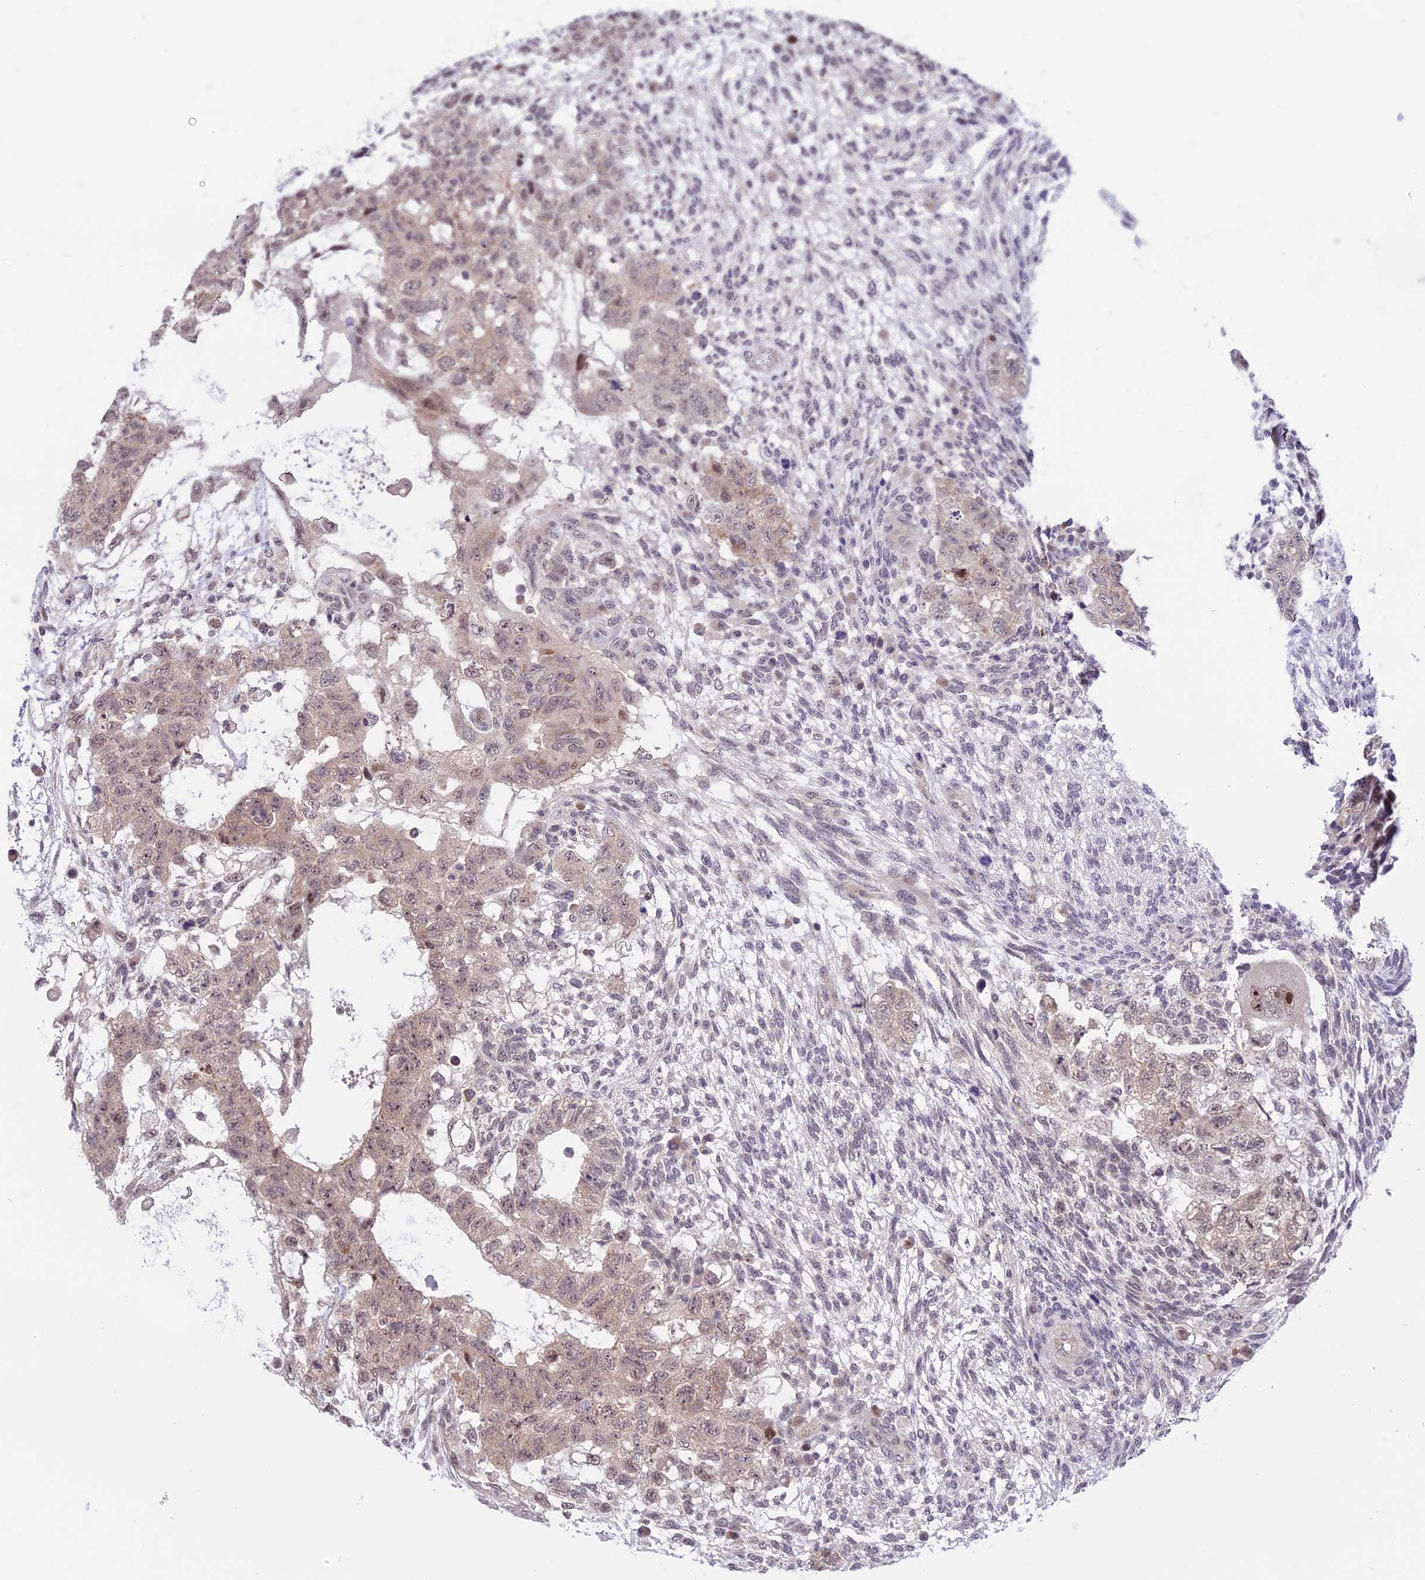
{"staining": {"intensity": "weak", "quantity": "25%-75%", "location": "cytoplasmic/membranous,nuclear"}, "tissue": "testis cancer", "cell_type": "Tumor cells", "image_type": "cancer", "snomed": [{"axis": "morphology", "description": "Normal tissue, NOS"}, {"axis": "morphology", "description": "Carcinoma, Embryonal, NOS"}, {"axis": "topography", "description": "Testis"}], "caption": "Human testis cancer stained for a protein (brown) displays weak cytoplasmic/membranous and nuclear positive staining in approximately 25%-75% of tumor cells.", "gene": "ZNF837", "patient": {"sex": "male", "age": 36}}